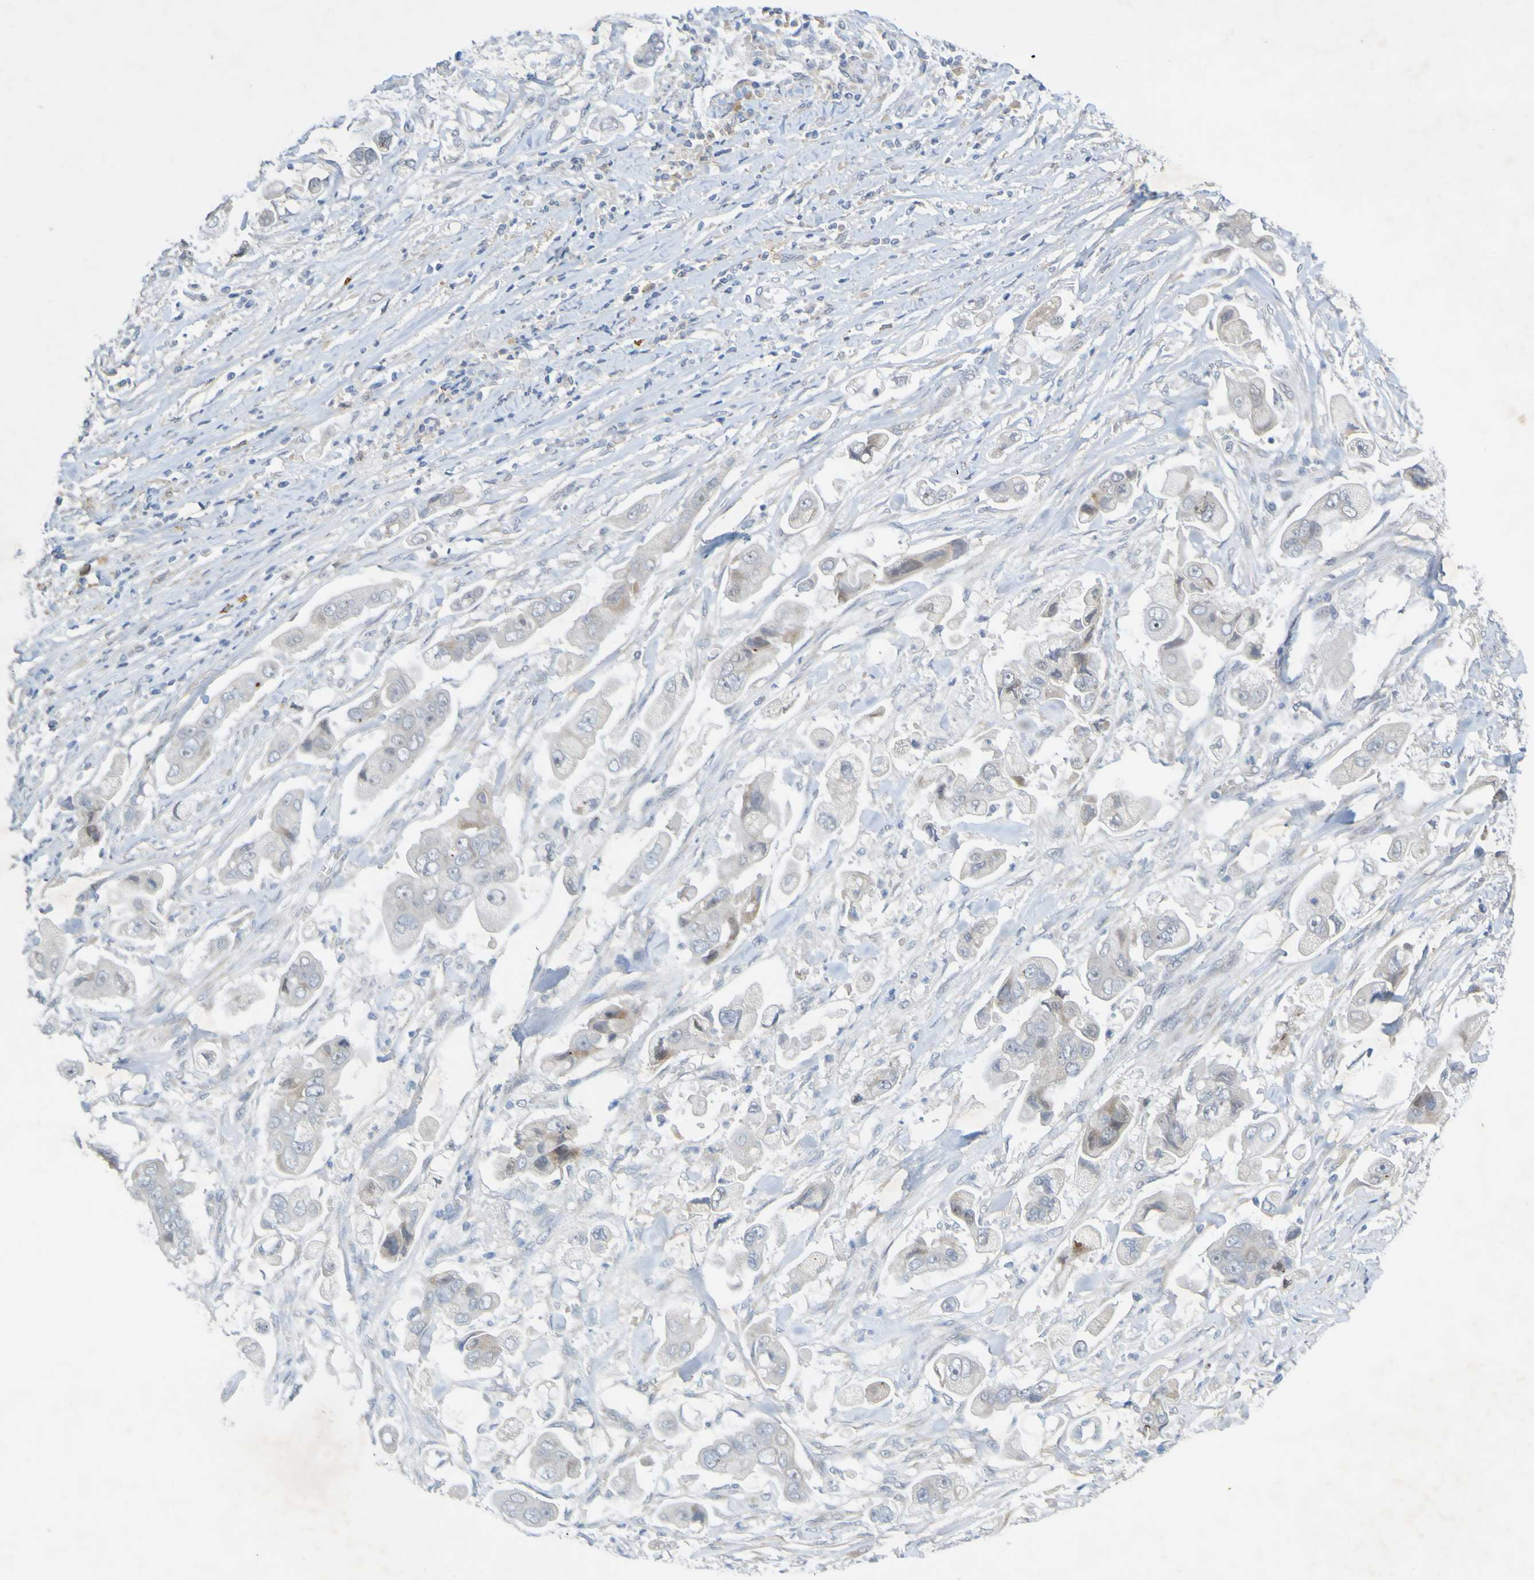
{"staining": {"intensity": "weak", "quantity": "25%-75%", "location": "cytoplasmic/membranous"}, "tissue": "stomach cancer", "cell_type": "Tumor cells", "image_type": "cancer", "snomed": [{"axis": "morphology", "description": "Adenocarcinoma, NOS"}, {"axis": "topography", "description": "Stomach"}], "caption": "This image displays stomach cancer stained with IHC to label a protein in brown. The cytoplasmic/membranous of tumor cells show weak positivity for the protein. Nuclei are counter-stained blue.", "gene": "LILRB5", "patient": {"sex": "male", "age": 62}}